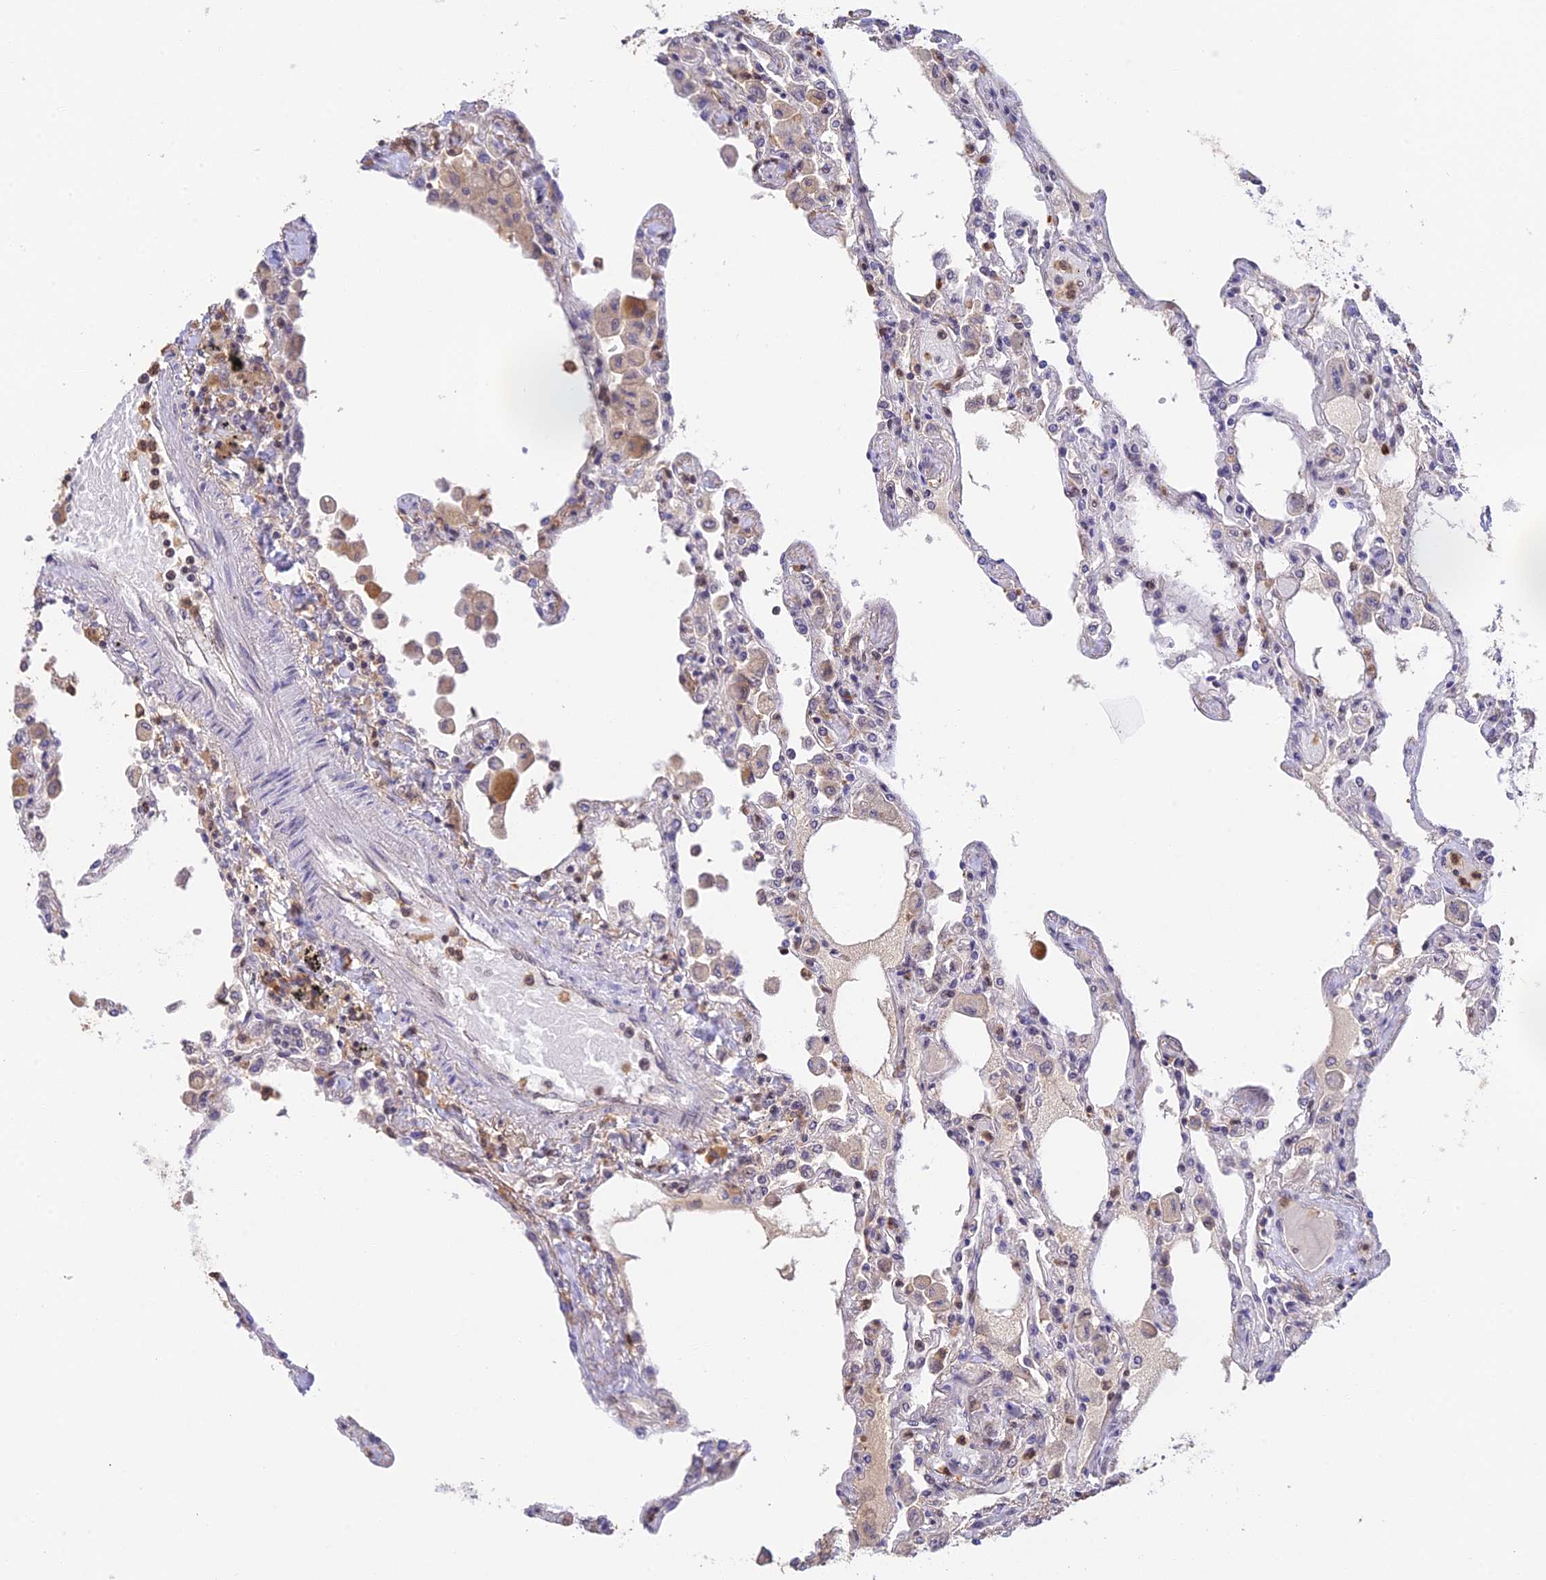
{"staining": {"intensity": "negative", "quantity": "none", "location": "none"}, "tissue": "lung", "cell_type": "Alveolar cells", "image_type": "normal", "snomed": [{"axis": "morphology", "description": "Normal tissue, NOS"}, {"axis": "topography", "description": "Bronchus"}, {"axis": "topography", "description": "Lung"}], "caption": "DAB immunohistochemical staining of benign lung demonstrates no significant staining in alveolar cells.", "gene": "PEX16", "patient": {"sex": "female", "age": 49}}